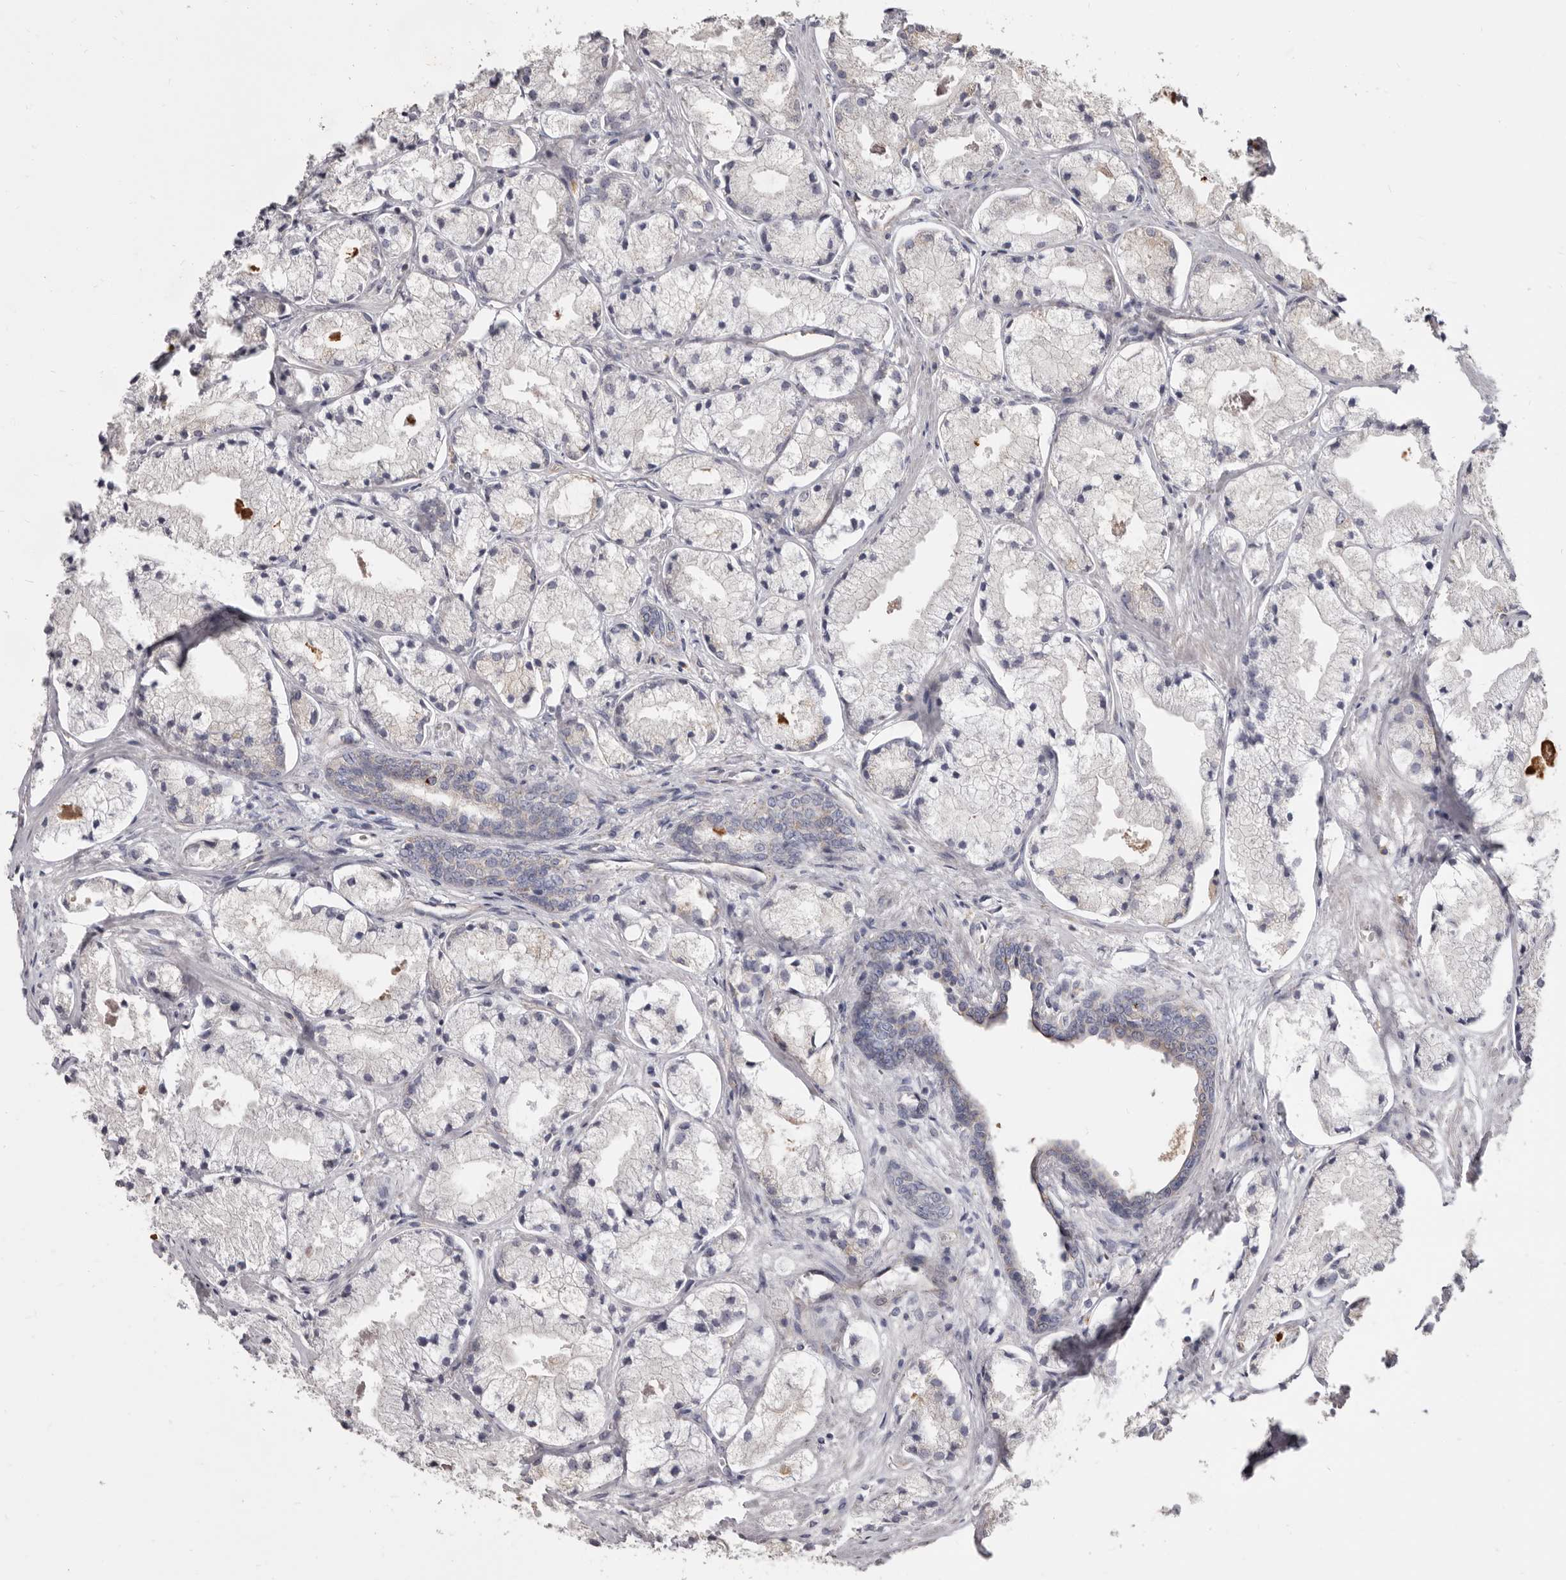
{"staining": {"intensity": "weak", "quantity": "<25%", "location": "cytoplasmic/membranous"}, "tissue": "prostate cancer", "cell_type": "Tumor cells", "image_type": "cancer", "snomed": [{"axis": "morphology", "description": "Adenocarcinoma, High grade"}, {"axis": "topography", "description": "Prostate"}], "caption": "Immunohistochemistry of human prostate cancer (adenocarcinoma (high-grade)) exhibits no positivity in tumor cells.", "gene": "FMO2", "patient": {"sex": "male", "age": 50}}